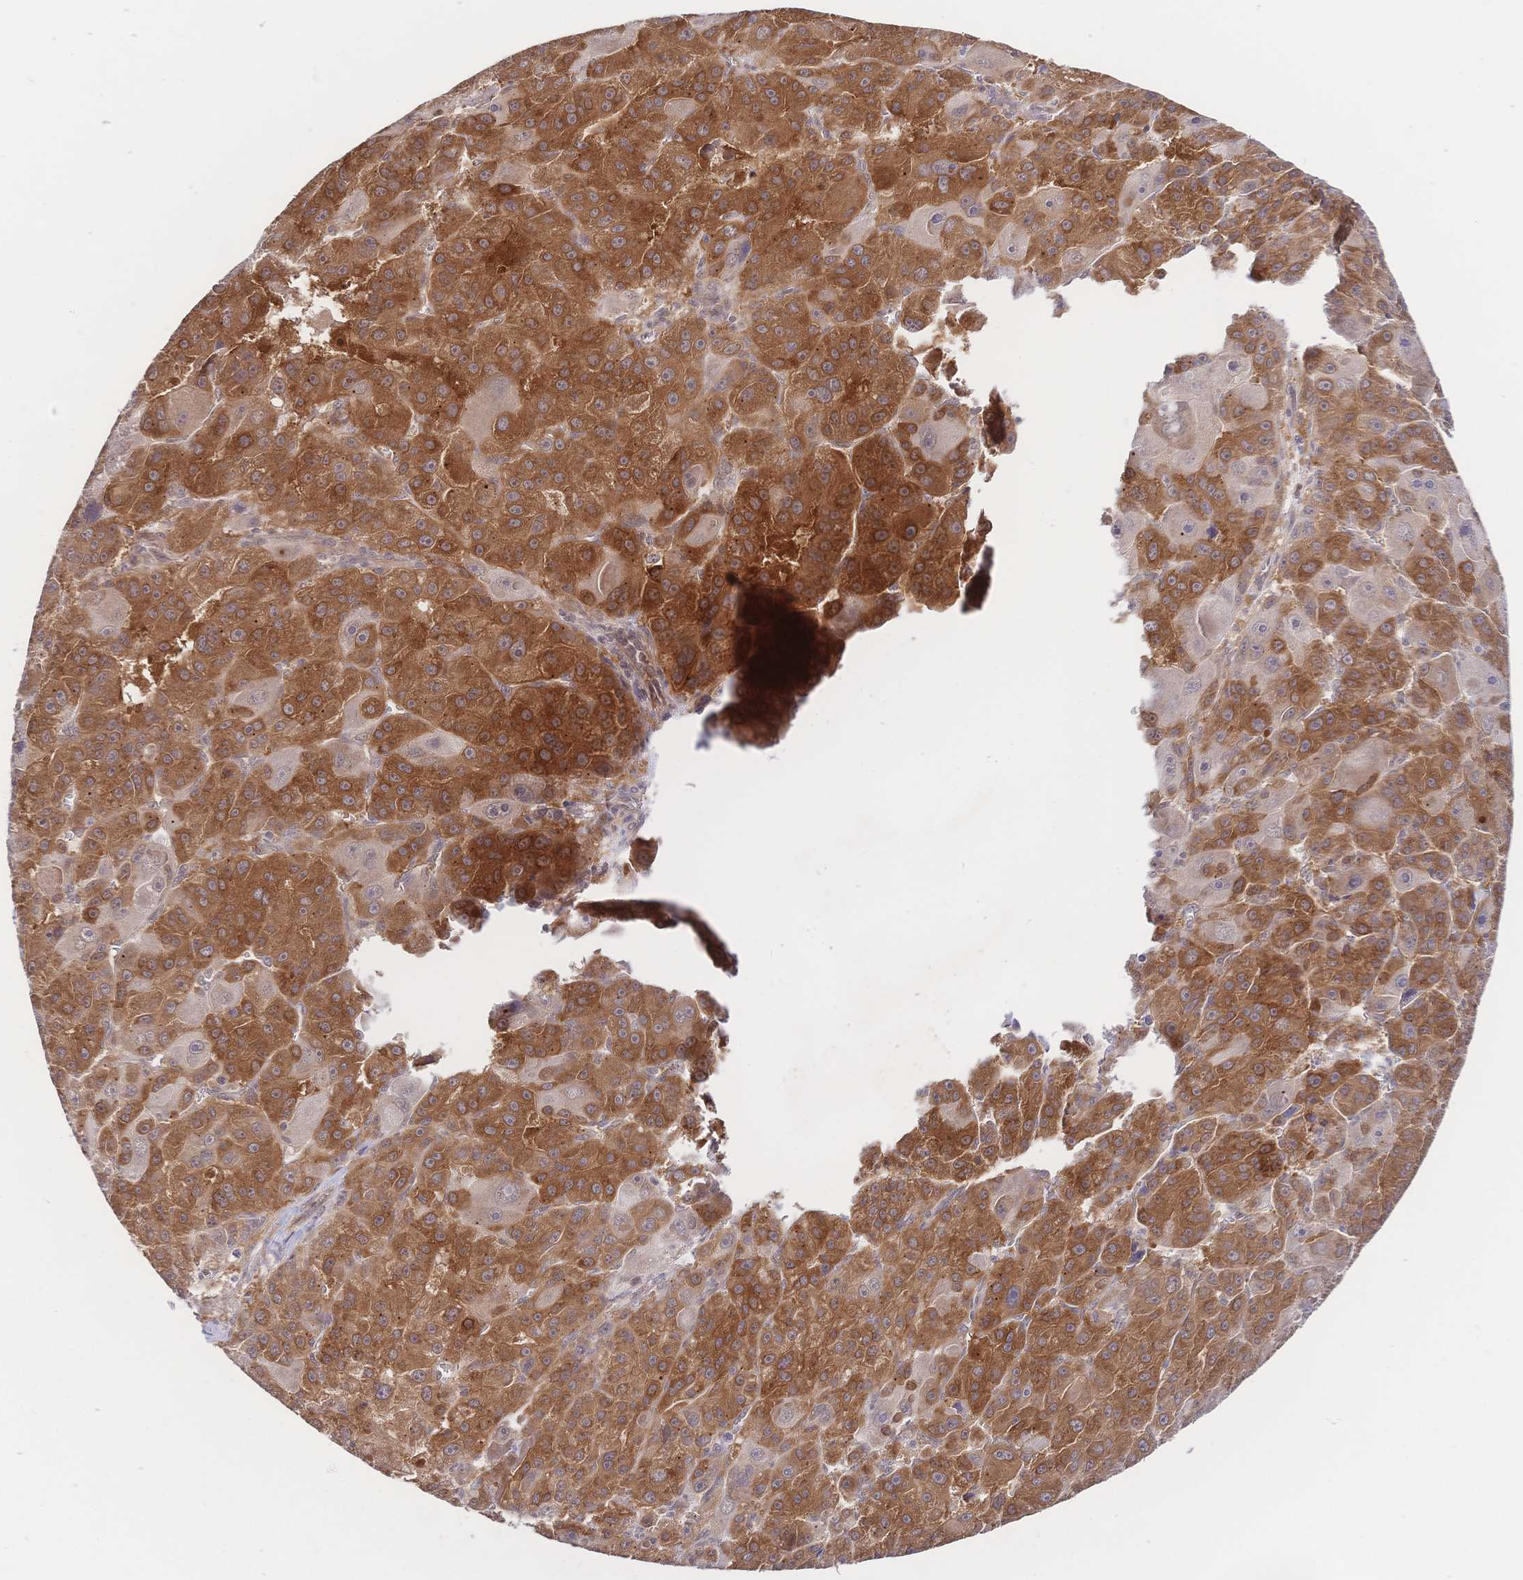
{"staining": {"intensity": "moderate", "quantity": ">75%", "location": "cytoplasmic/membranous"}, "tissue": "liver cancer", "cell_type": "Tumor cells", "image_type": "cancer", "snomed": [{"axis": "morphology", "description": "Carcinoma, Hepatocellular, NOS"}, {"axis": "topography", "description": "Liver"}], "caption": "A high-resolution photomicrograph shows immunohistochemistry staining of liver cancer (hepatocellular carcinoma), which reveals moderate cytoplasmic/membranous expression in approximately >75% of tumor cells.", "gene": "LMO4", "patient": {"sex": "male", "age": 76}}